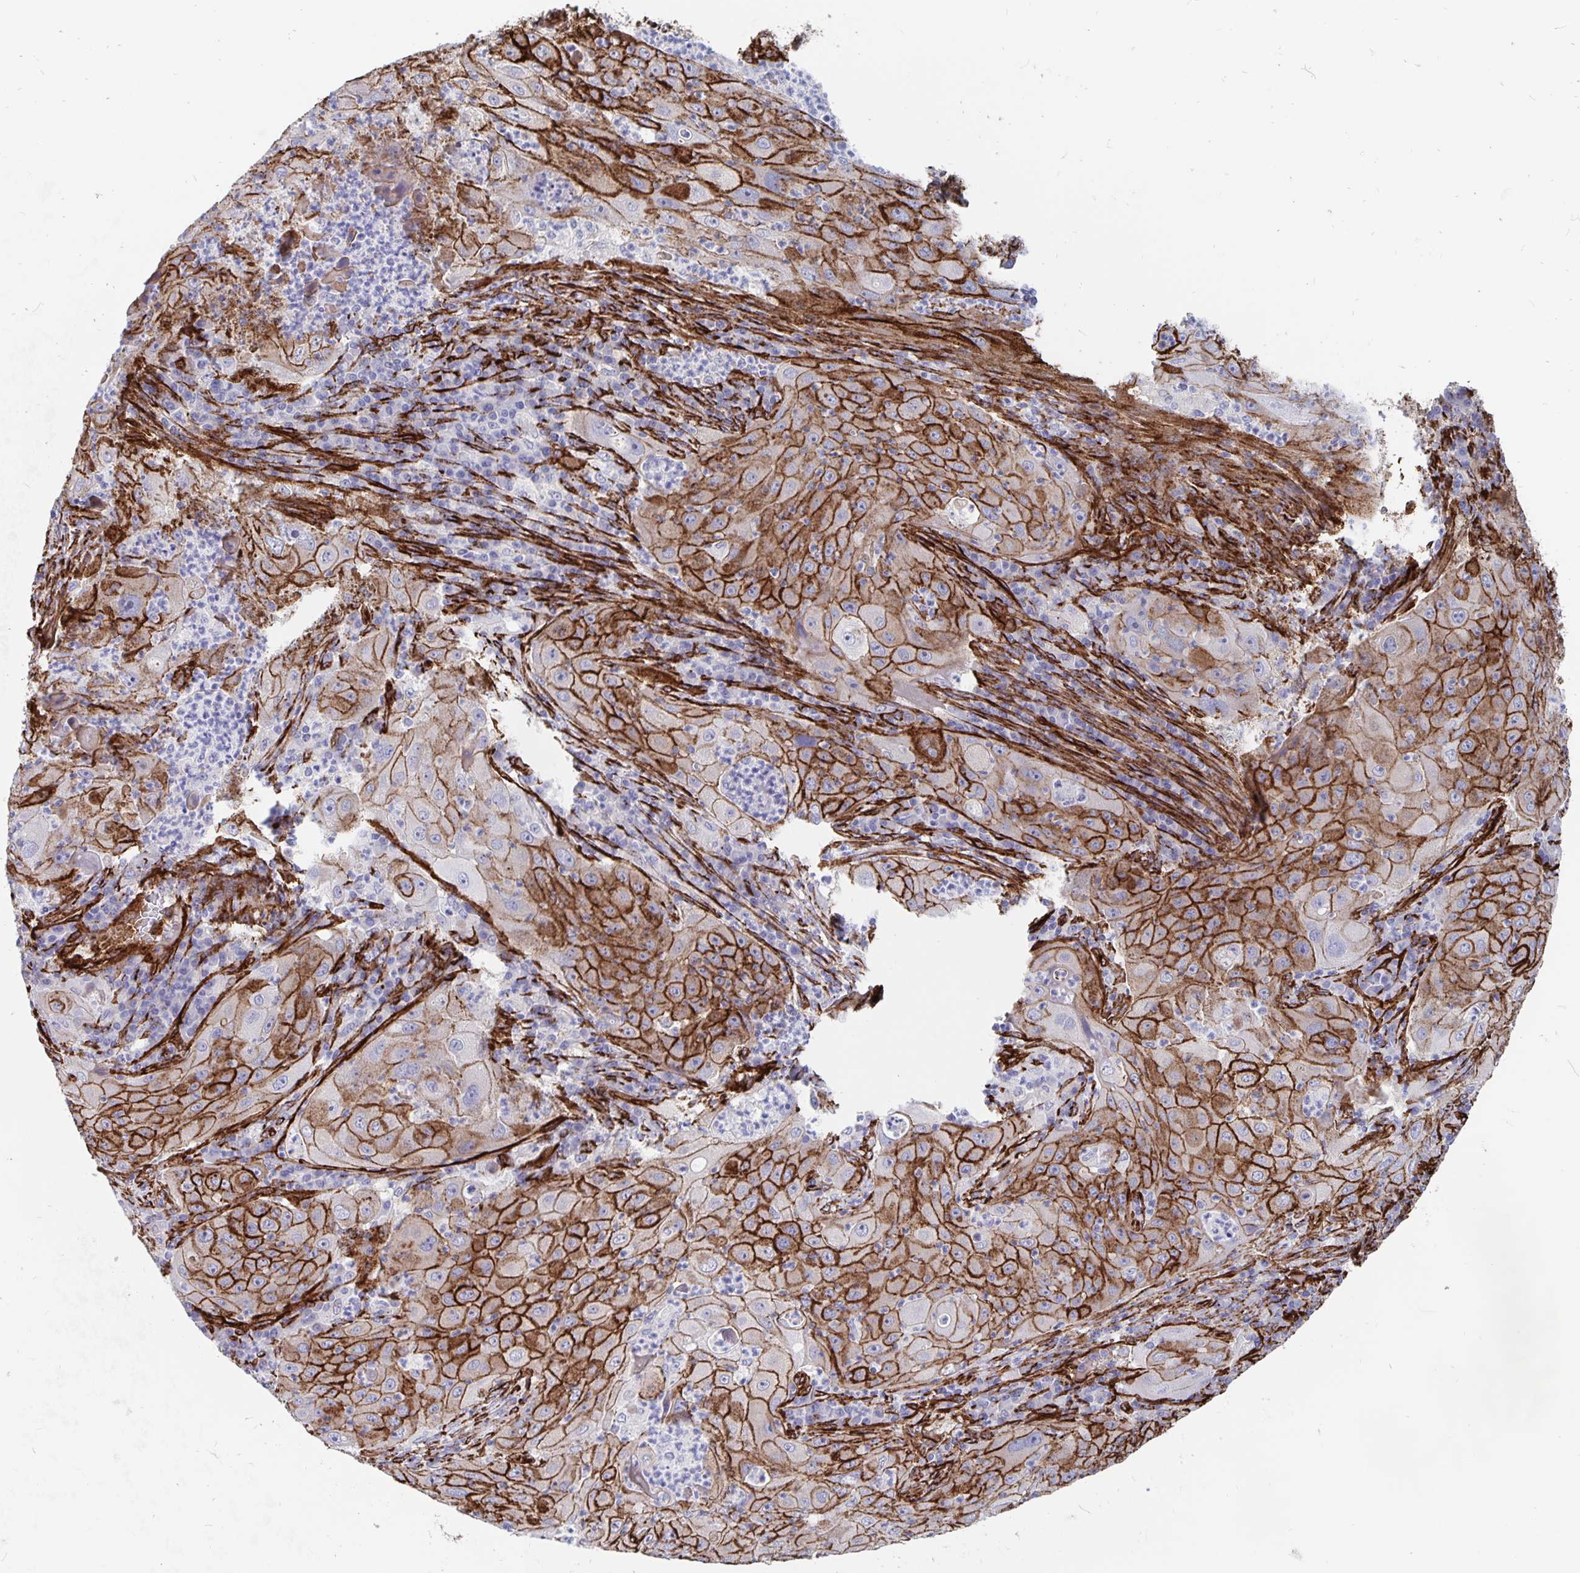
{"staining": {"intensity": "strong", "quantity": "25%-75%", "location": "cytoplasmic/membranous"}, "tissue": "lung cancer", "cell_type": "Tumor cells", "image_type": "cancer", "snomed": [{"axis": "morphology", "description": "Squamous cell carcinoma, NOS"}, {"axis": "topography", "description": "Lung"}], "caption": "Human squamous cell carcinoma (lung) stained with a protein marker shows strong staining in tumor cells.", "gene": "DCHS2", "patient": {"sex": "female", "age": 59}}